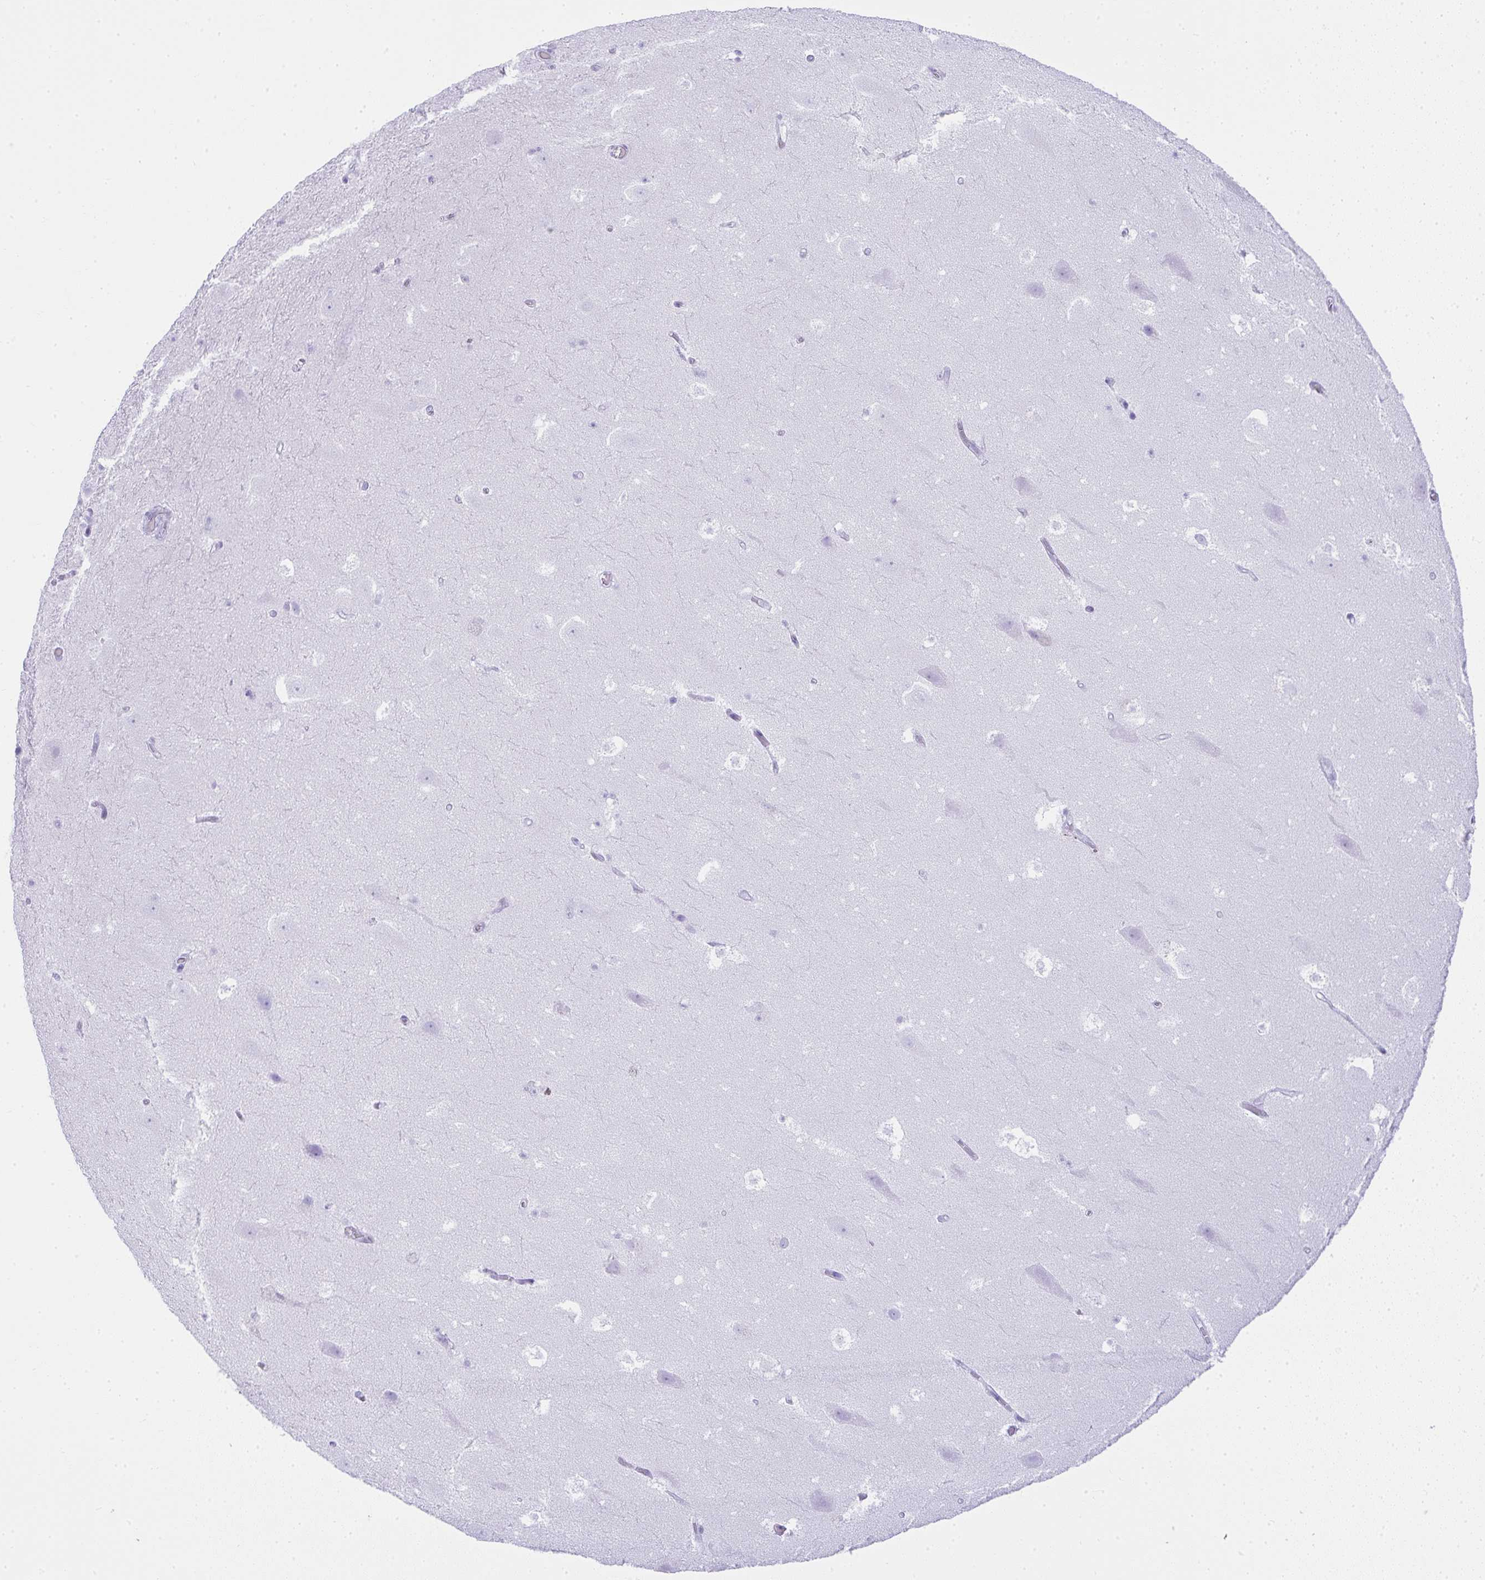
{"staining": {"intensity": "negative", "quantity": "none", "location": "none"}, "tissue": "hippocampus", "cell_type": "Glial cells", "image_type": "normal", "snomed": [{"axis": "morphology", "description": "Normal tissue, NOS"}, {"axis": "topography", "description": "Hippocampus"}], "caption": "Hippocampus stained for a protein using IHC reveals no staining glial cells.", "gene": "CDADC1", "patient": {"sex": "female", "age": 42}}